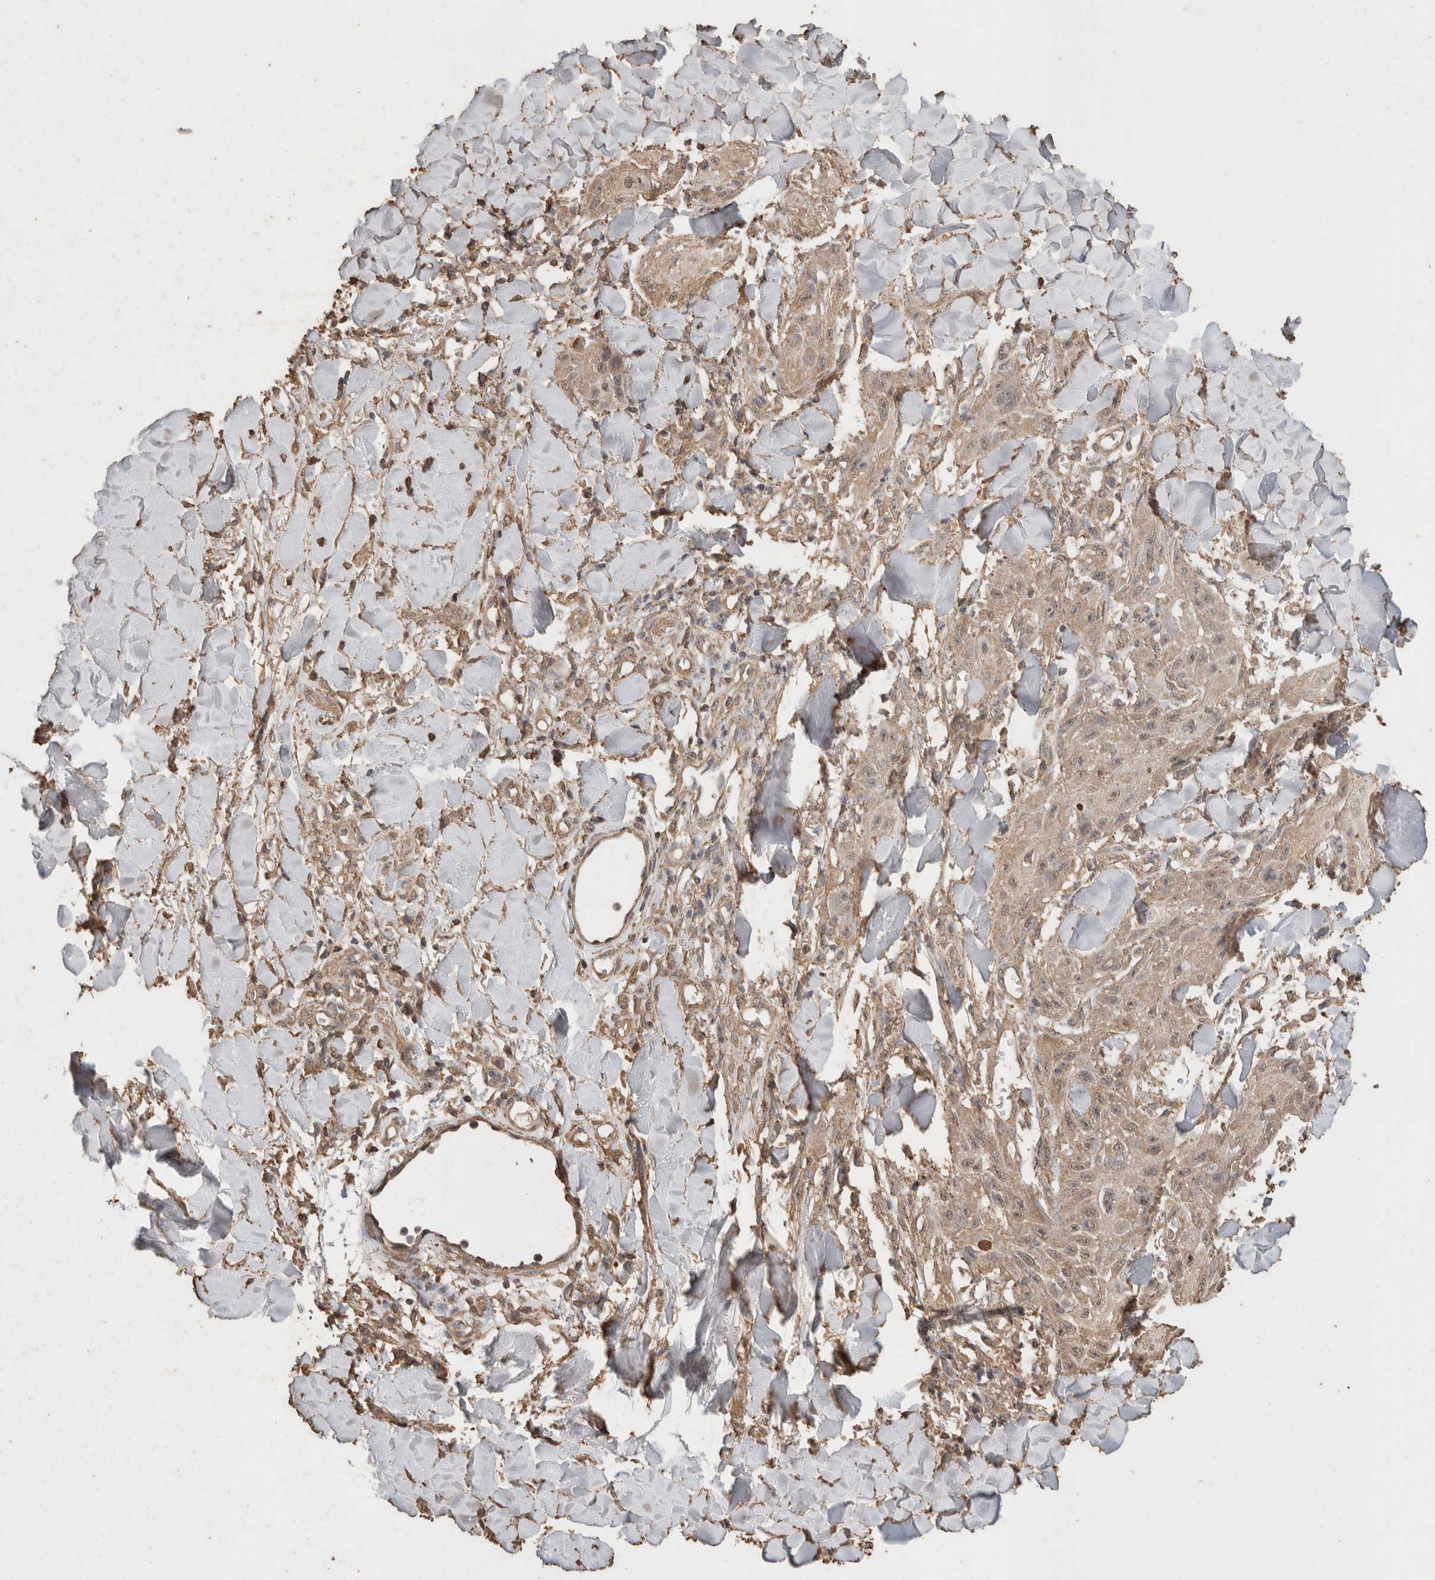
{"staining": {"intensity": "weak", "quantity": ">75%", "location": "cytoplasmic/membranous"}, "tissue": "skin cancer", "cell_type": "Tumor cells", "image_type": "cancer", "snomed": [{"axis": "morphology", "description": "Squamous cell carcinoma, NOS"}, {"axis": "topography", "description": "Skin"}], "caption": "Skin cancer (squamous cell carcinoma) was stained to show a protein in brown. There is low levels of weak cytoplasmic/membranous positivity in about >75% of tumor cells.", "gene": "CX3CL1", "patient": {"sex": "male", "age": 74}}